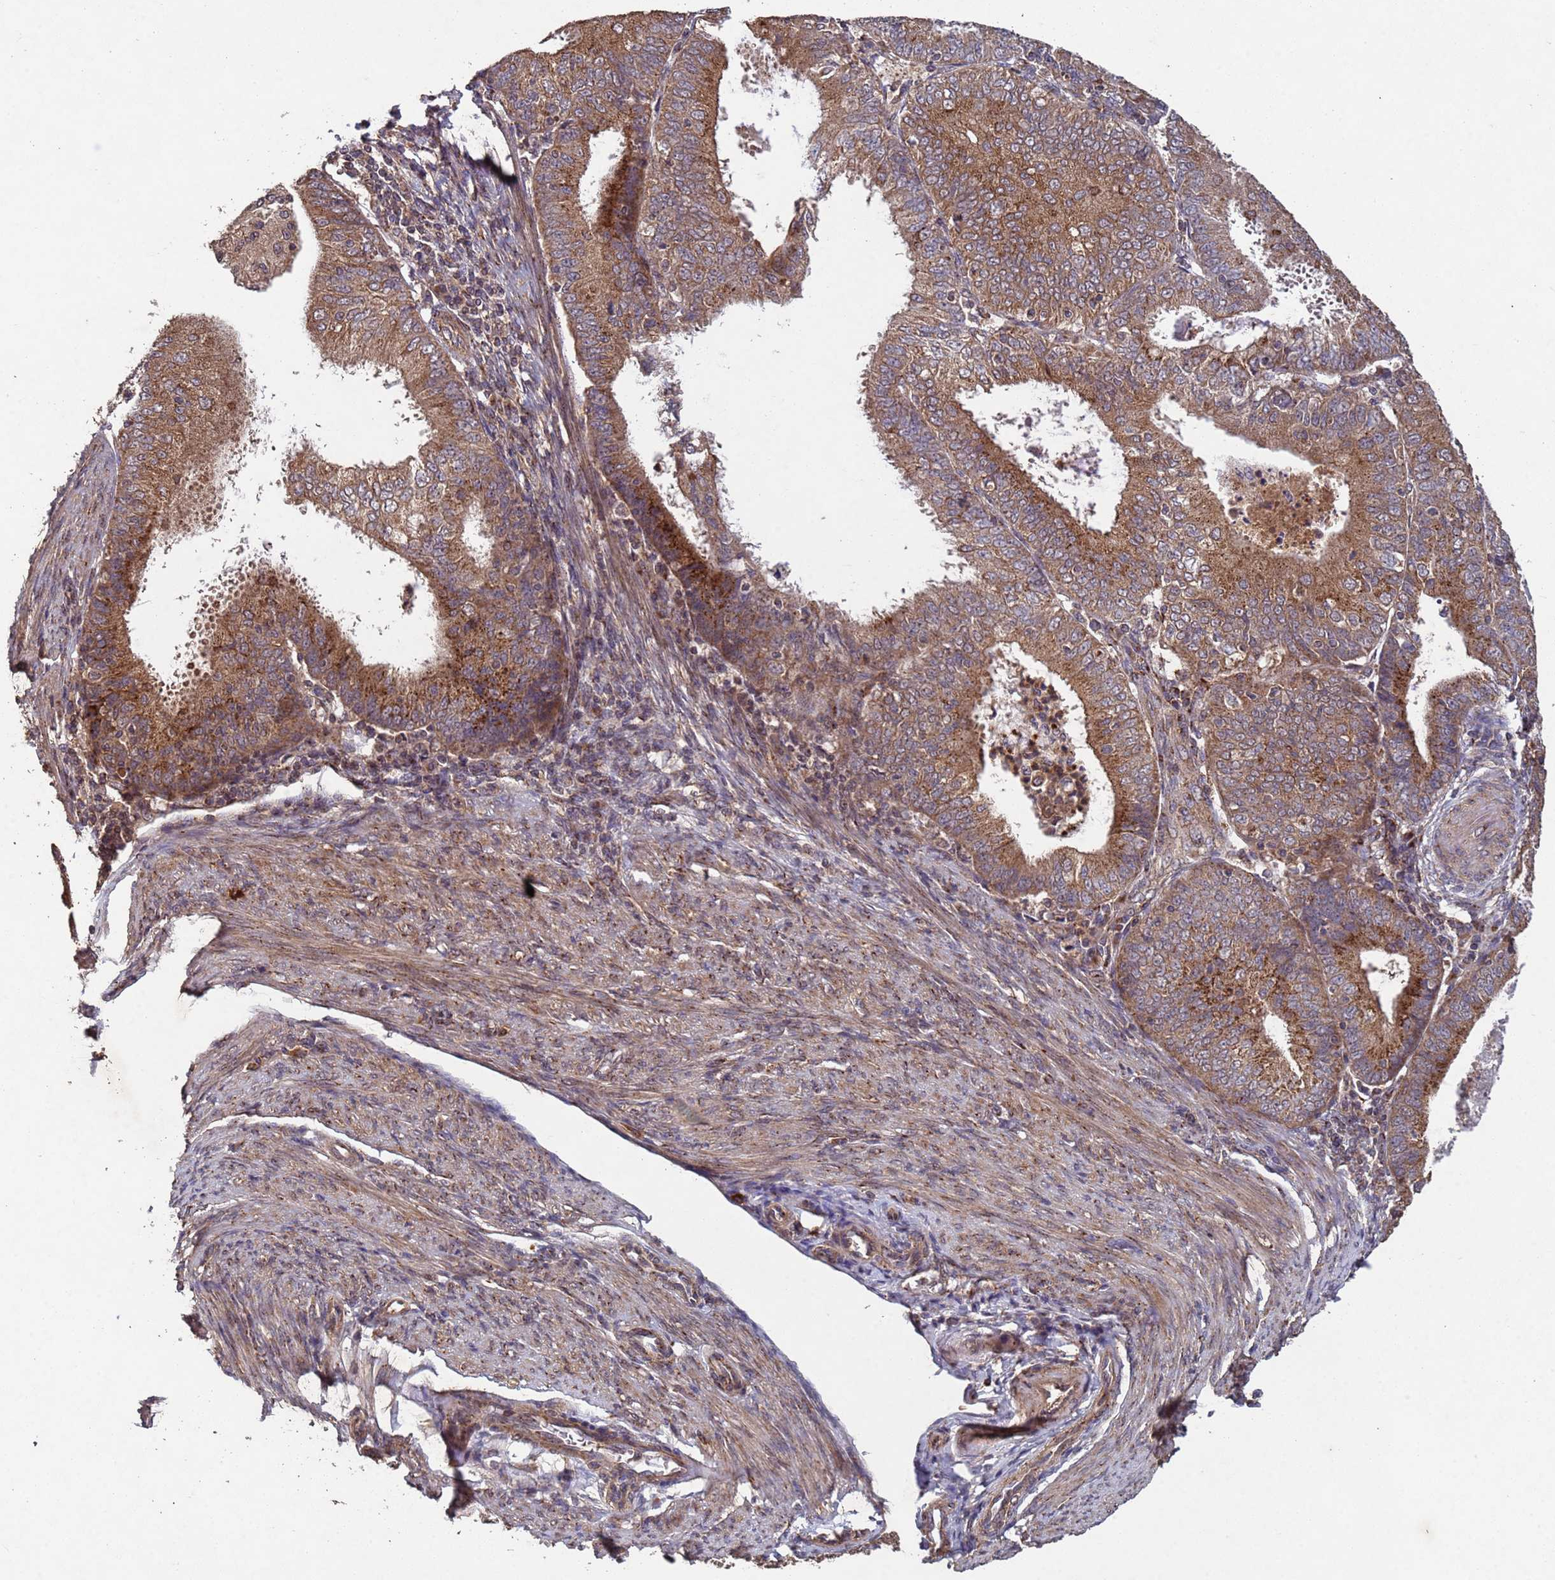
{"staining": {"intensity": "moderate", "quantity": ">75%", "location": "cytoplasmic/membranous"}, "tissue": "endometrial cancer", "cell_type": "Tumor cells", "image_type": "cancer", "snomed": [{"axis": "morphology", "description": "Adenocarcinoma, NOS"}, {"axis": "topography", "description": "Endometrium"}], "caption": "Protein staining exhibits moderate cytoplasmic/membranous positivity in approximately >75% of tumor cells in endometrial cancer (adenocarcinoma).", "gene": "FASTKD1", "patient": {"sex": "female", "age": 57}}